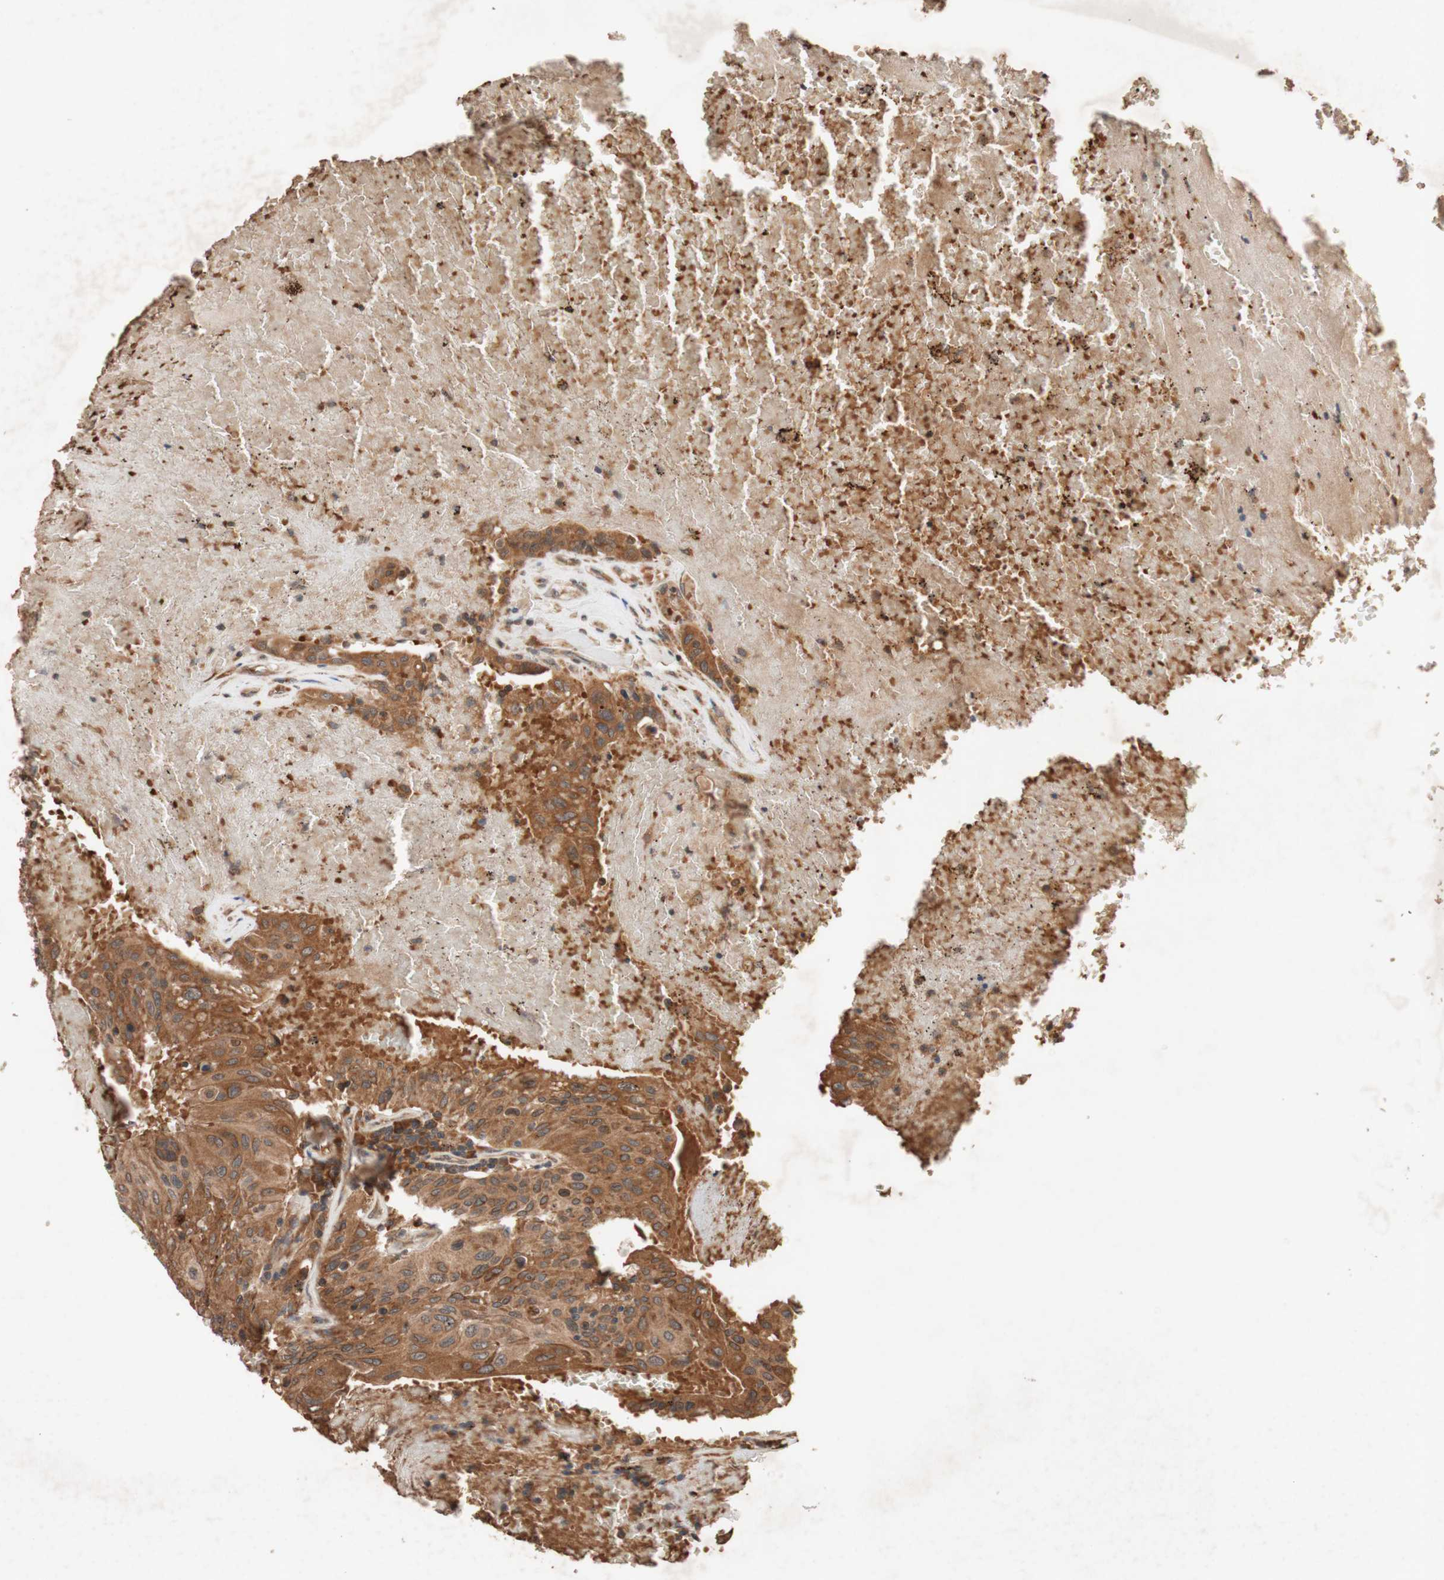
{"staining": {"intensity": "strong", "quantity": ">75%", "location": "cytoplasmic/membranous"}, "tissue": "urothelial cancer", "cell_type": "Tumor cells", "image_type": "cancer", "snomed": [{"axis": "morphology", "description": "Urothelial carcinoma, High grade"}, {"axis": "topography", "description": "Urinary bladder"}], "caption": "A histopathology image of urothelial cancer stained for a protein demonstrates strong cytoplasmic/membranous brown staining in tumor cells.", "gene": "DDOST", "patient": {"sex": "male", "age": 66}}